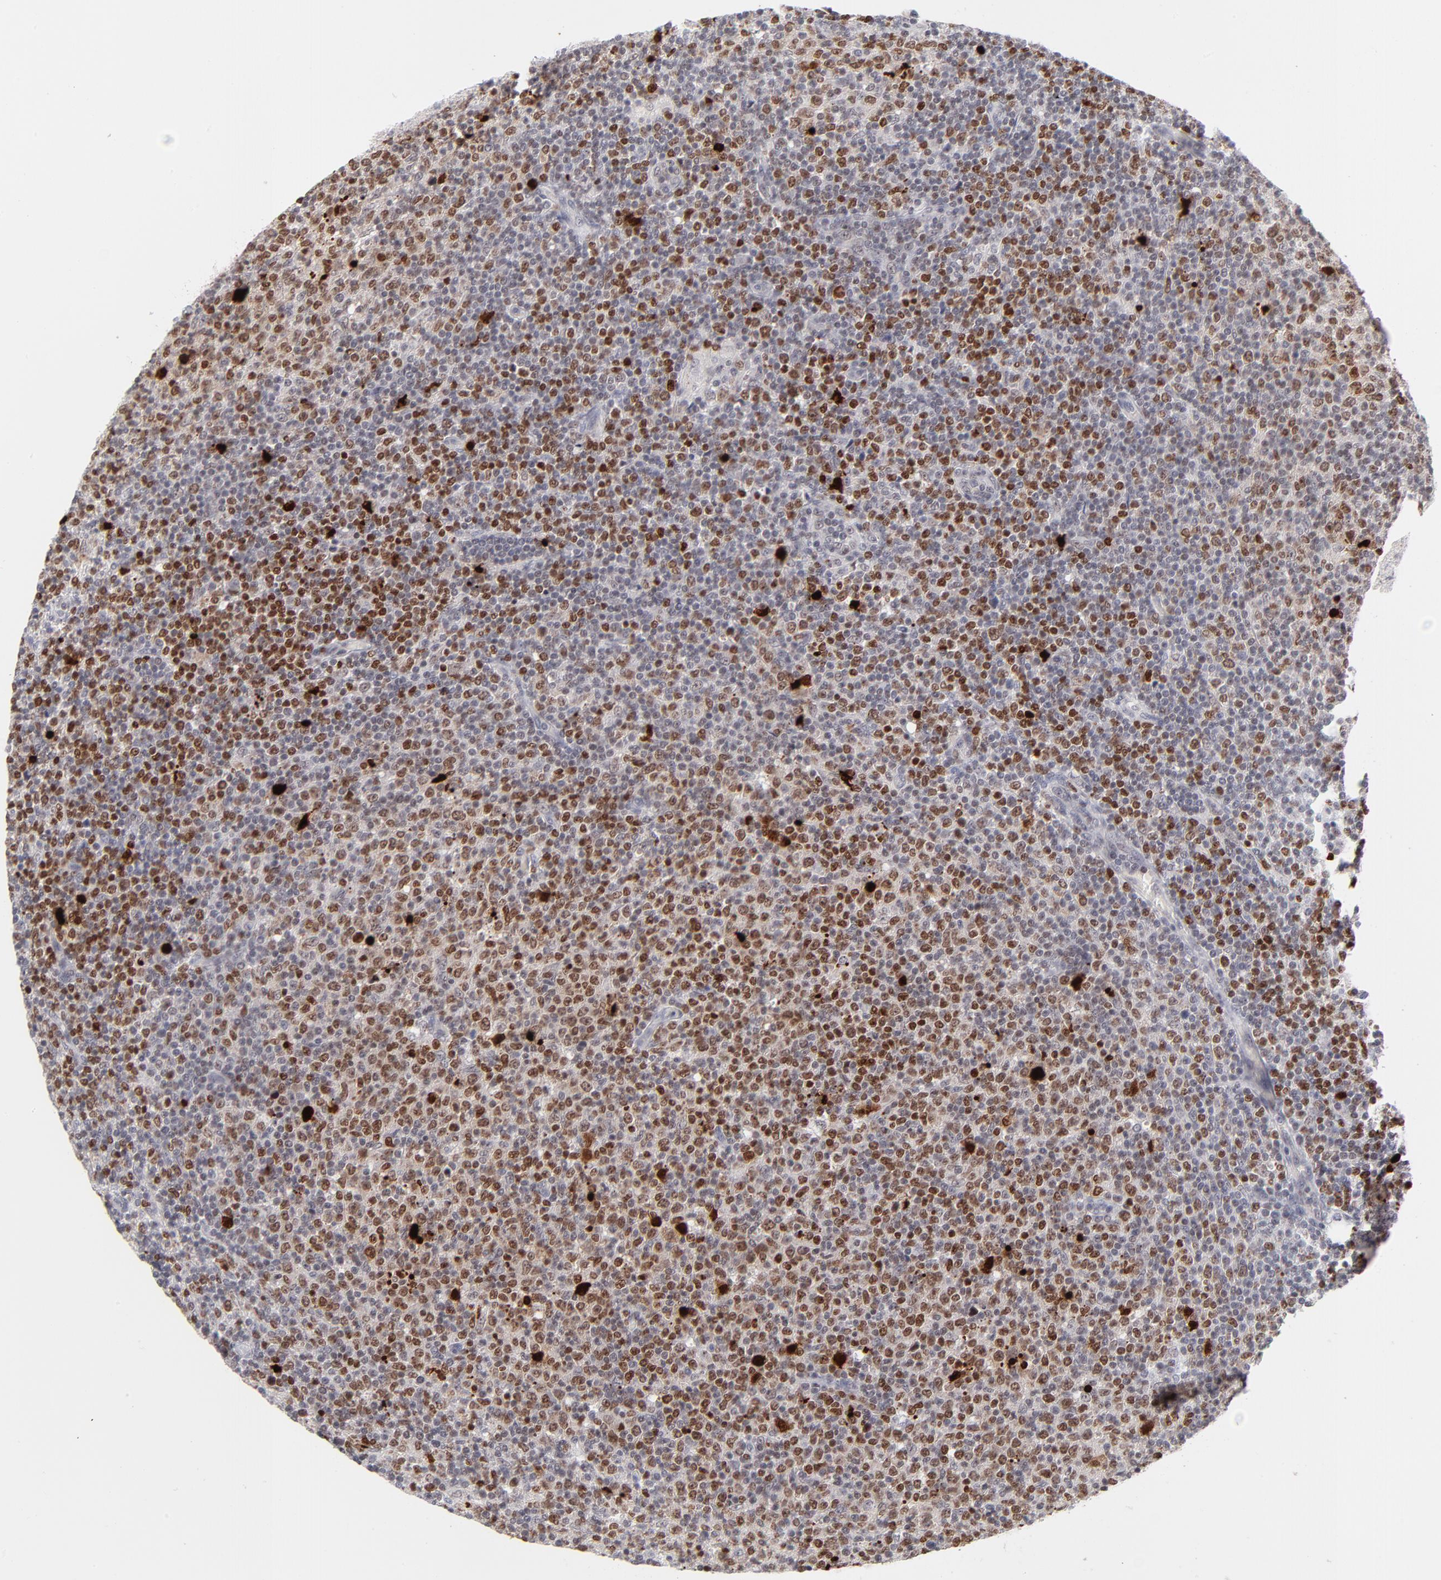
{"staining": {"intensity": "moderate", "quantity": ">75%", "location": "nuclear"}, "tissue": "lymphoma", "cell_type": "Tumor cells", "image_type": "cancer", "snomed": [{"axis": "morphology", "description": "Malignant lymphoma, non-Hodgkin's type, Low grade"}, {"axis": "topography", "description": "Lymph node"}], "caption": "Protein staining of lymphoma tissue shows moderate nuclear expression in about >75% of tumor cells.", "gene": "PARP1", "patient": {"sex": "male", "age": 70}}